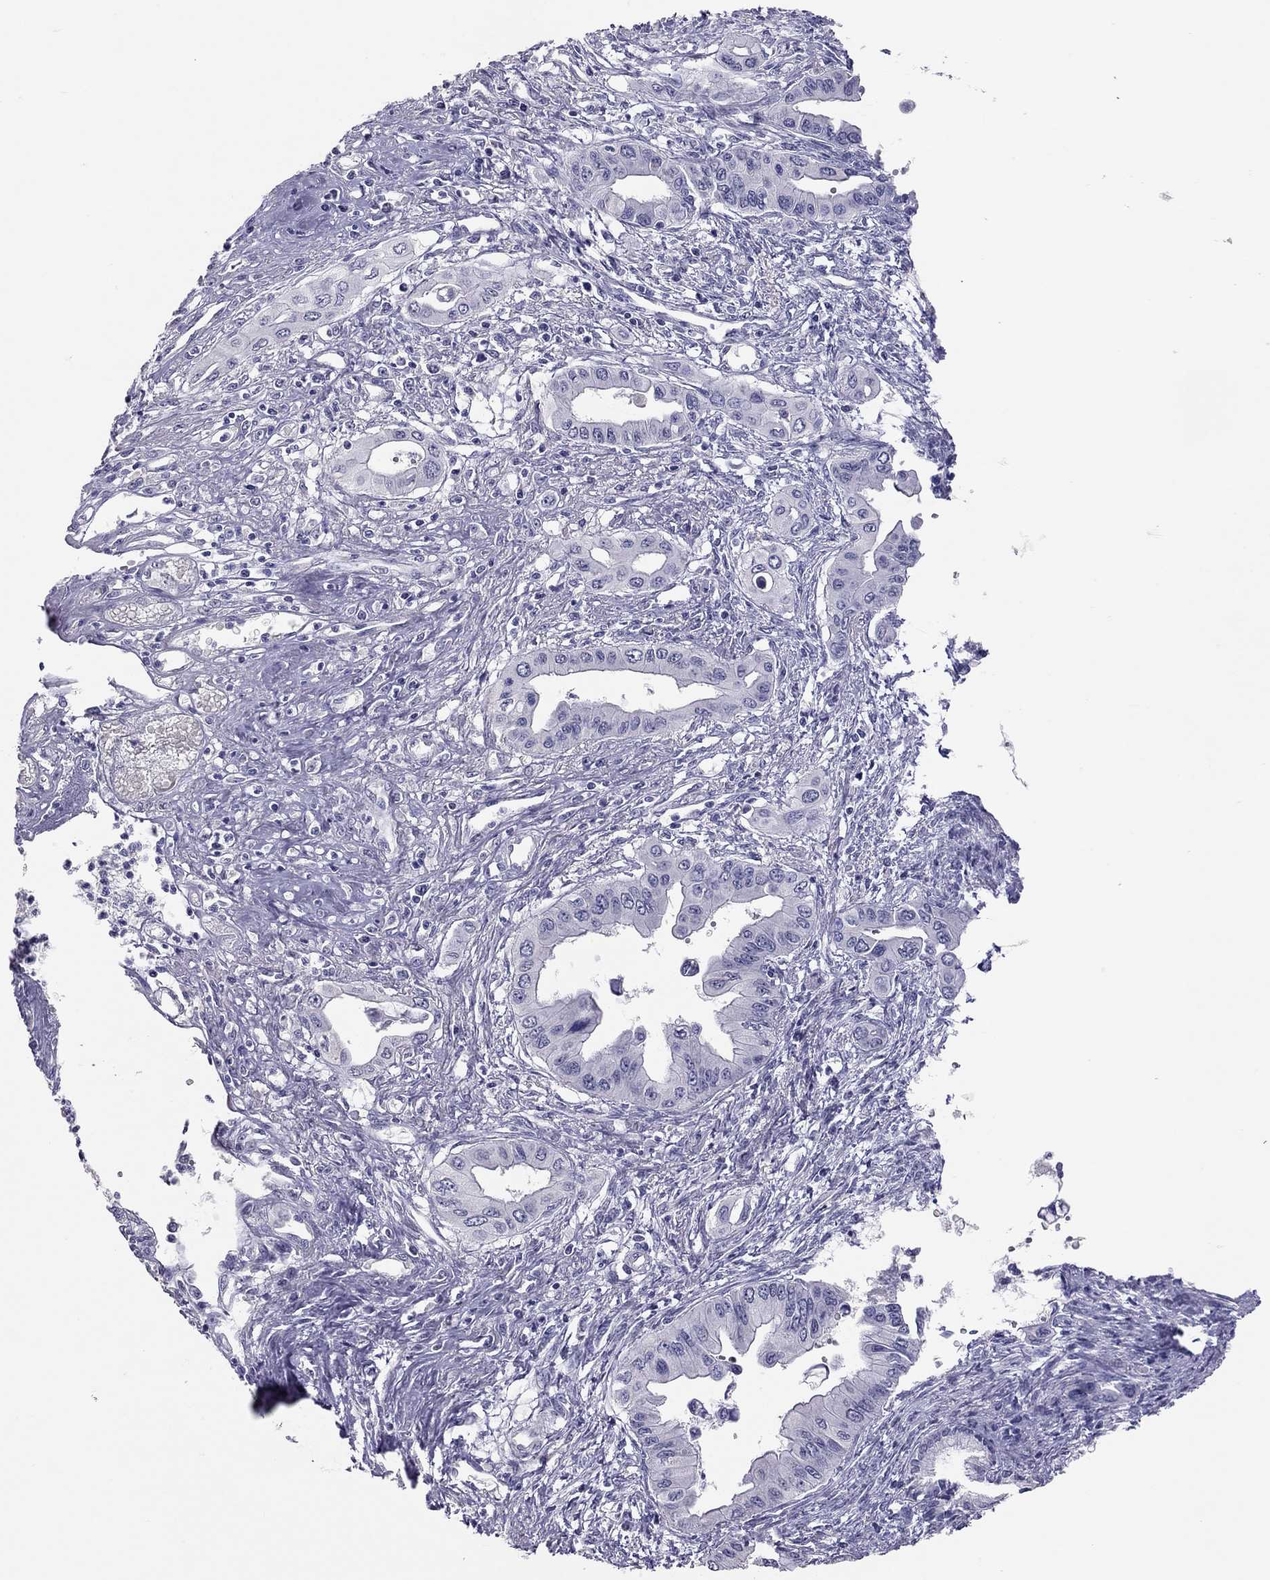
{"staining": {"intensity": "negative", "quantity": "none", "location": "none"}, "tissue": "pancreatic cancer", "cell_type": "Tumor cells", "image_type": "cancer", "snomed": [{"axis": "morphology", "description": "Adenocarcinoma, NOS"}, {"axis": "topography", "description": "Pancreas"}], "caption": "Tumor cells are negative for brown protein staining in pancreatic adenocarcinoma.", "gene": "PSMB11", "patient": {"sex": "female", "age": 62}}